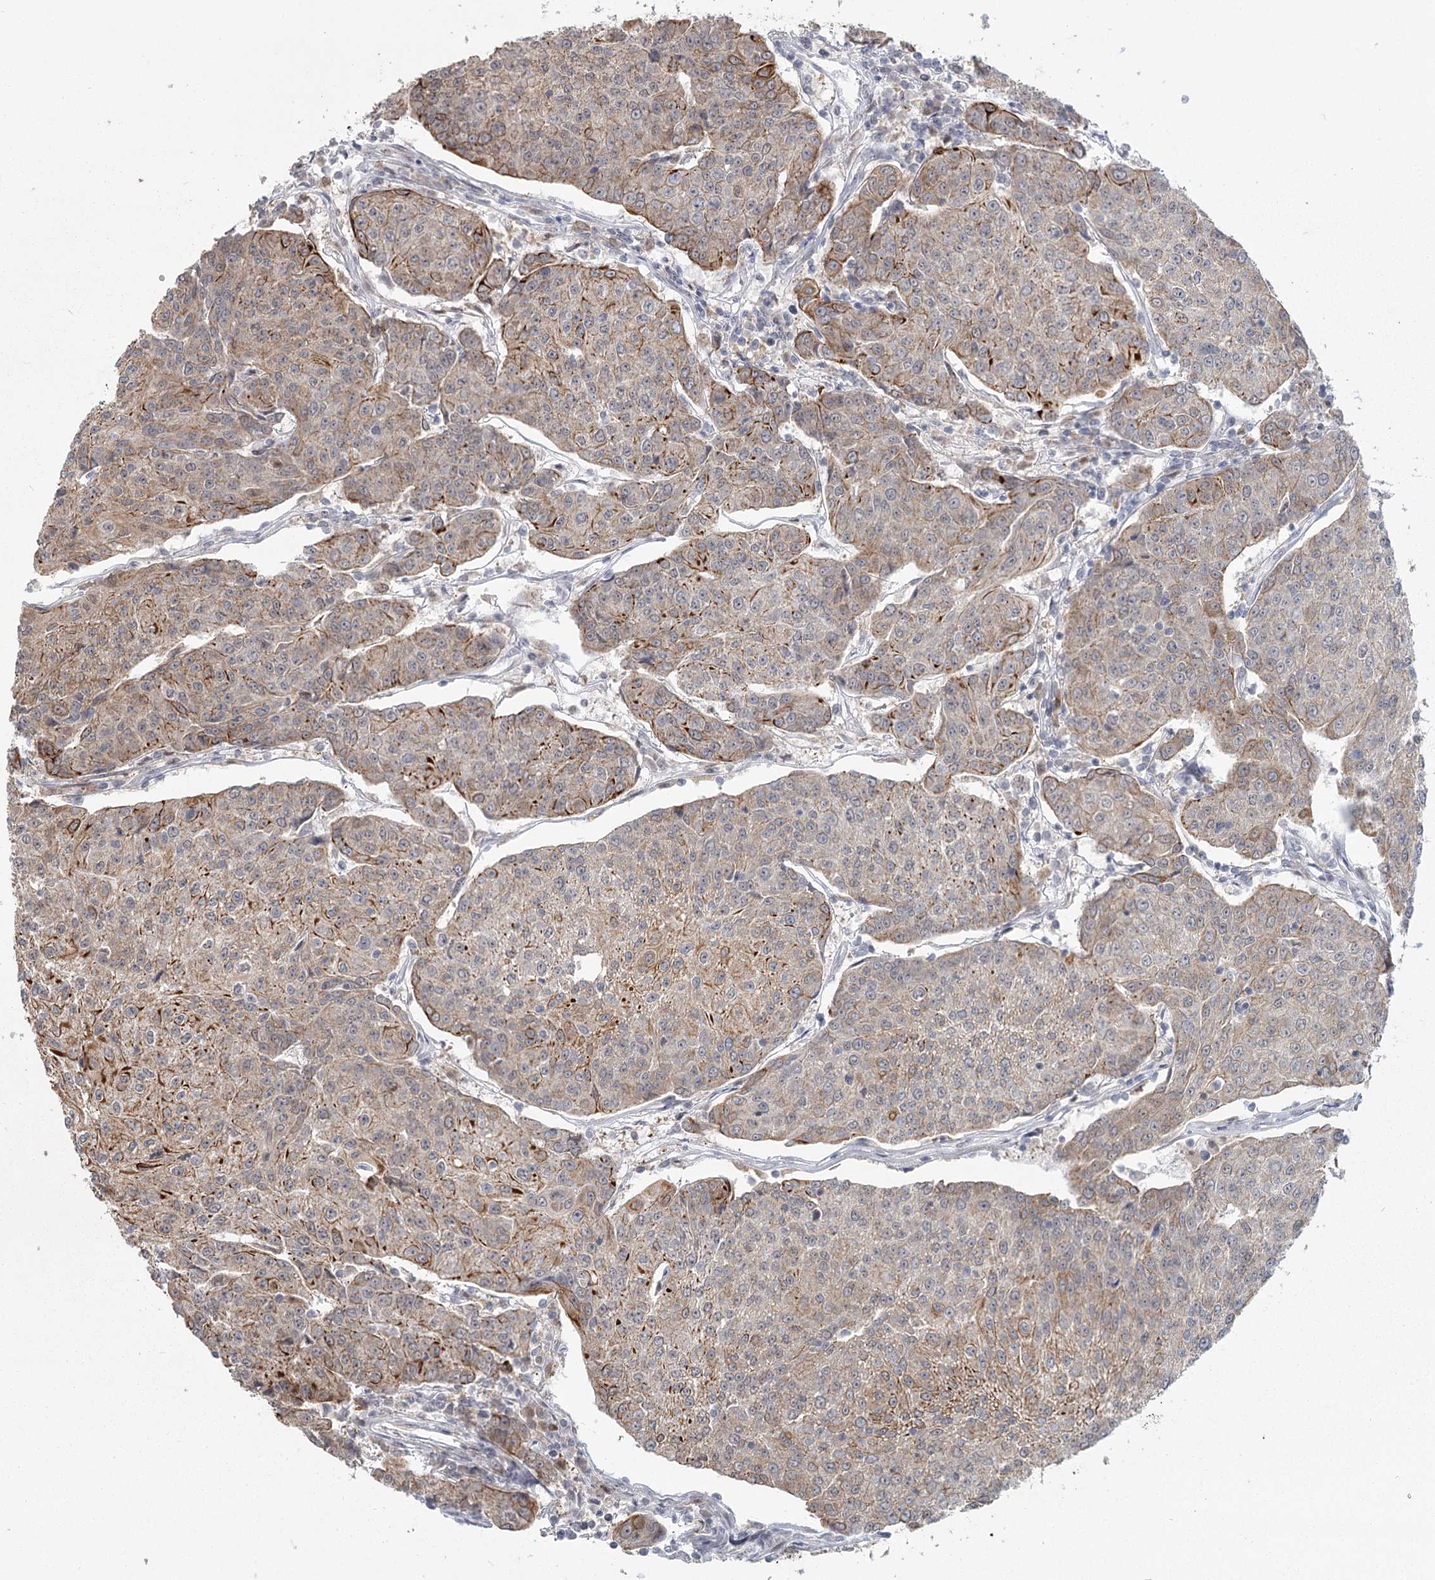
{"staining": {"intensity": "weak", "quantity": ">75%", "location": "cytoplasmic/membranous"}, "tissue": "urothelial cancer", "cell_type": "Tumor cells", "image_type": "cancer", "snomed": [{"axis": "morphology", "description": "Urothelial carcinoma, High grade"}, {"axis": "topography", "description": "Urinary bladder"}], "caption": "Urothelial cancer stained with DAB immunohistochemistry (IHC) exhibits low levels of weak cytoplasmic/membranous positivity in about >75% of tumor cells.", "gene": "TMEM70", "patient": {"sex": "female", "age": 85}}